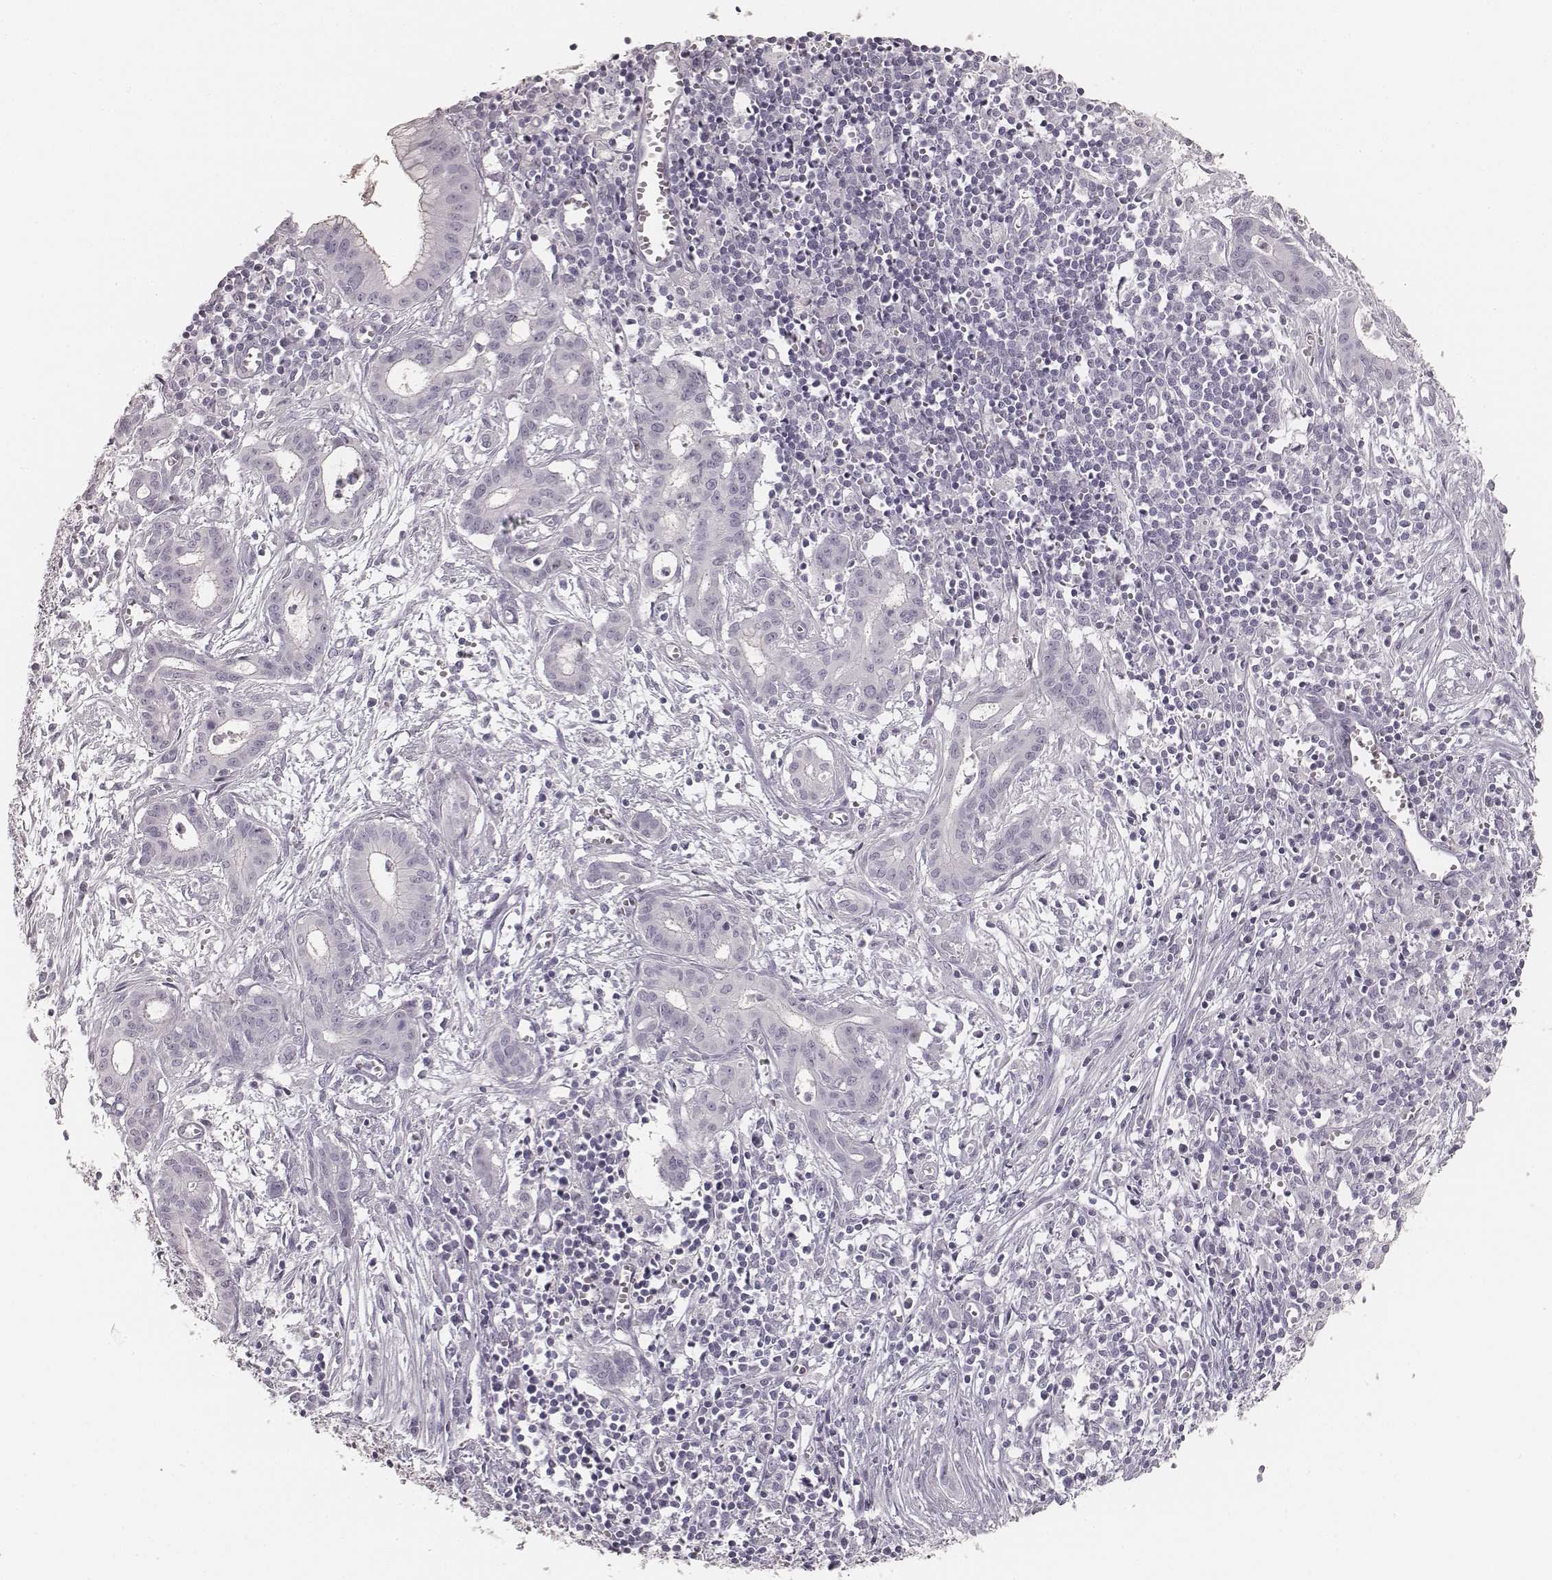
{"staining": {"intensity": "negative", "quantity": "none", "location": "none"}, "tissue": "pancreatic cancer", "cell_type": "Tumor cells", "image_type": "cancer", "snomed": [{"axis": "morphology", "description": "Adenocarcinoma, NOS"}, {"axis": "topography", "description": "Pancreas"}], "caption": "A high-resolution image shows immunohistochemistry (IHC) staining of pancreatic cancer, which exhibits no significant staining in tumor cells. (Brightfield microscopy of DAB (3,3'-diaminobenzidine) immunohistochemistry (IHC) at high magnification).", "gene": "KRT34", "patient": {"sex": "male", "age": 48}}